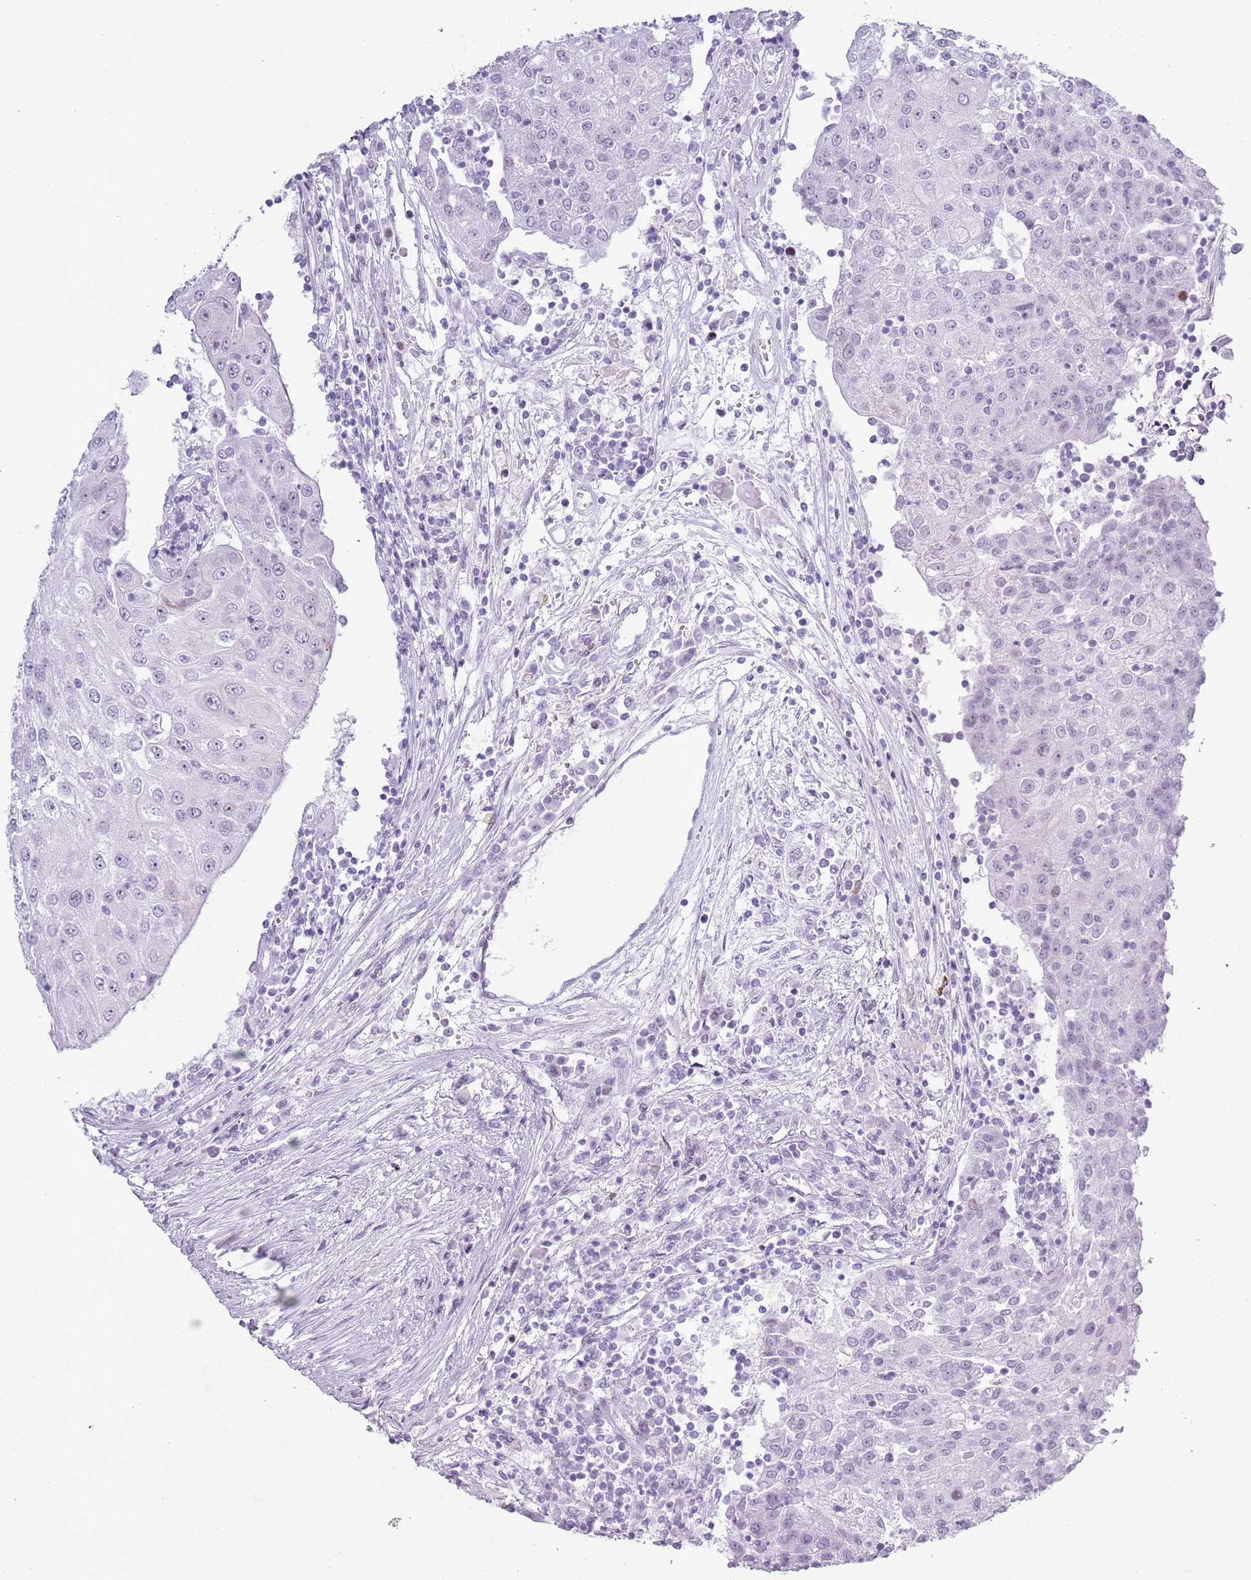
{"staining": {"intensity": "negative", "quantity": "none", "location": "none"}, "tissue": "urothelial cancer", "cell_type": "Tumor cells", "image_type": "cancer", "snomed": [{"axis": "morphology", "description": "Urothelial carcinoma, High grade"}, {"axis": "topography", "description": "Urinary bladder"}], "caption": "Human high-grade urothelial carcinoma stained for a protein using immunohistochemistry exhibits no staining in tumor cells.", "gene": "ASIP", "patient": {"sex": "female", "age": 85}}